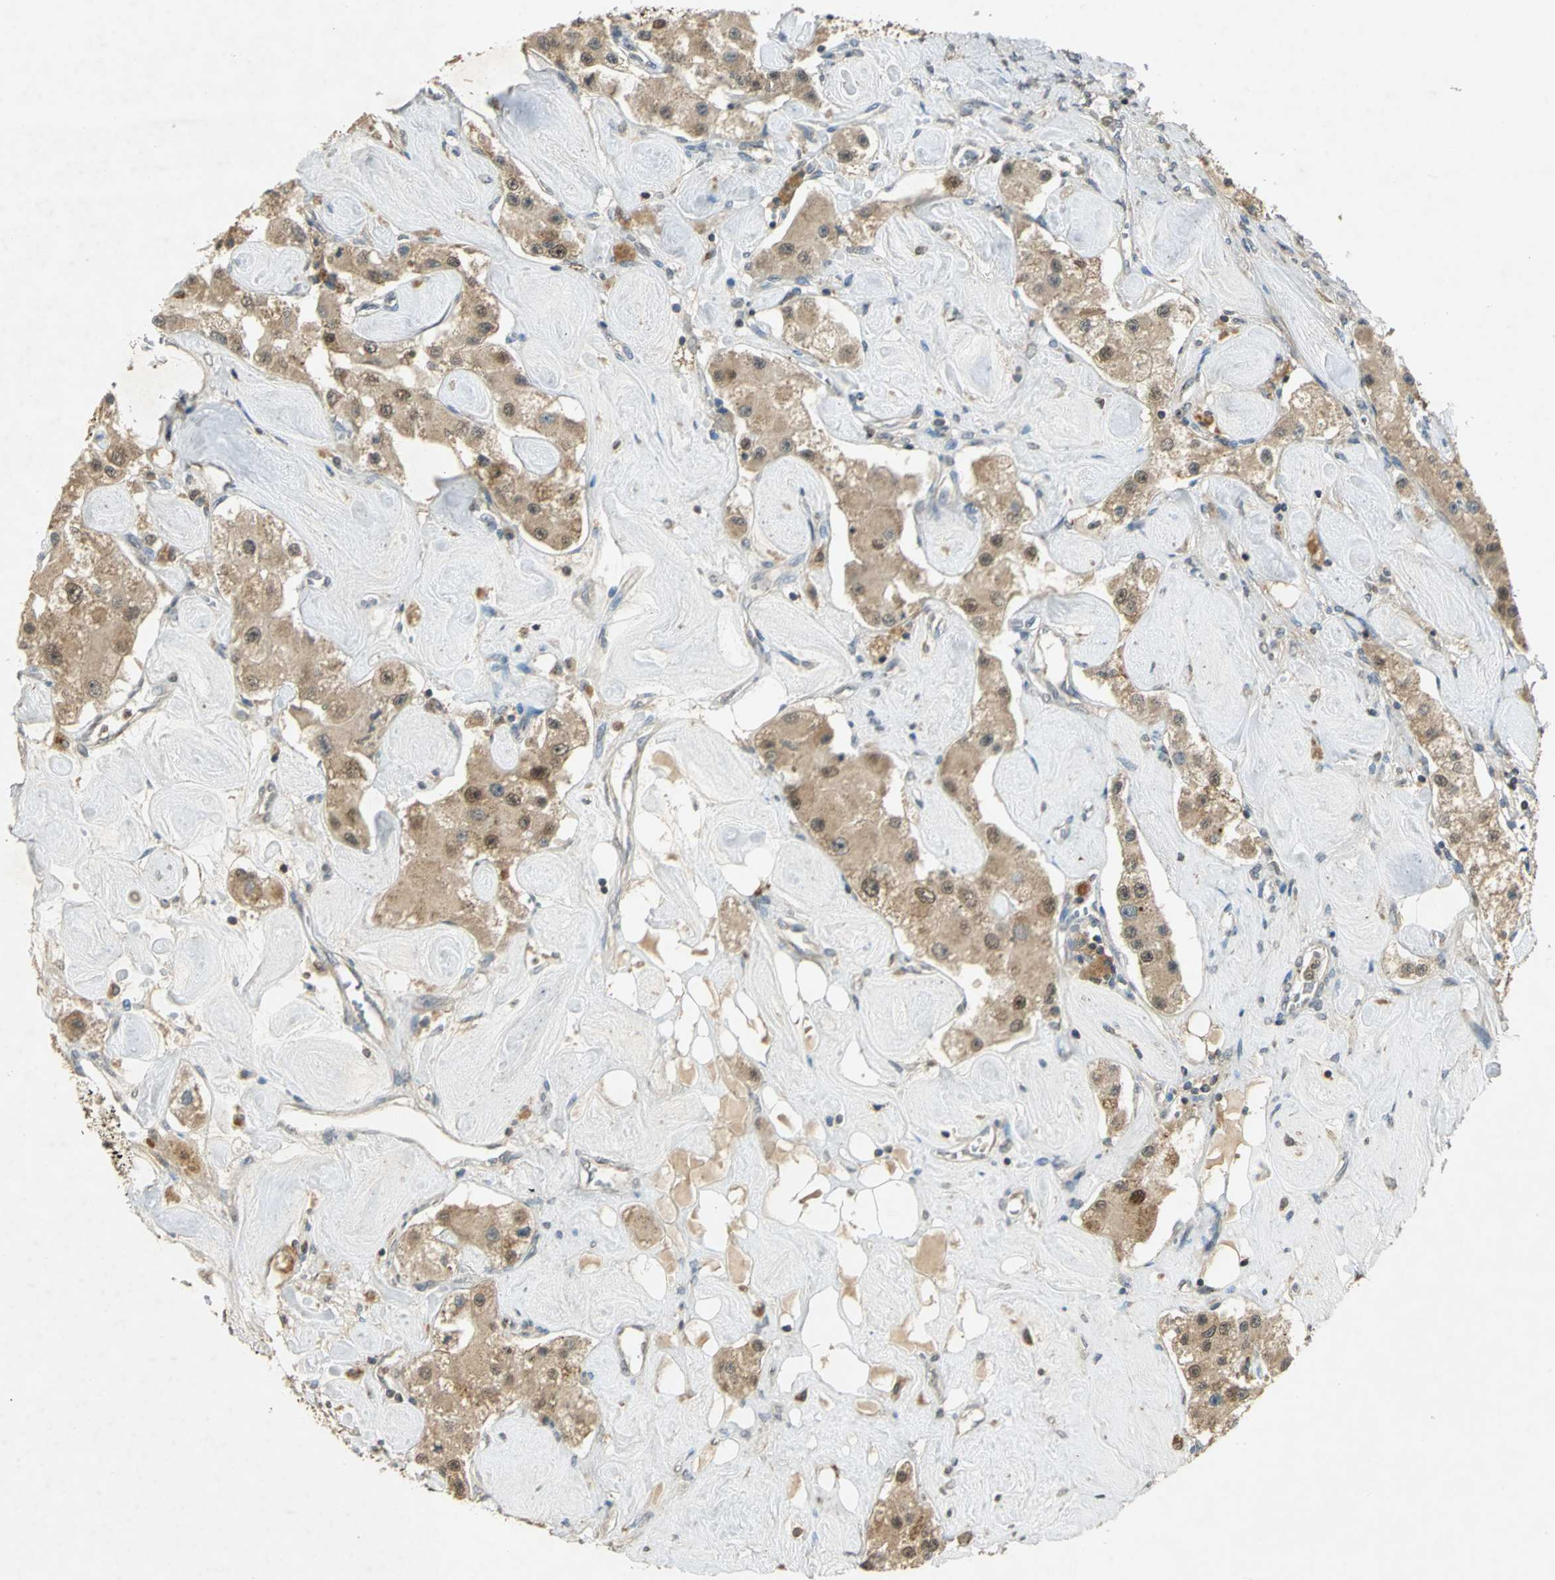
{"staining": {"intensity": "moderate", "quantity": ">75%", "location": "cytoplasmic/membranous,nuclear"}, "tissue": "carcinoid", "cell_type": "Tumor cells", "image_type": "cancer", "snomed": [{"axis": "morphology", "description": "Carcinoid, malignant, NOS"}, {"axis": "topography", "description": "Pancreas"}], "caption": "Immunohistochemistry (IHC) (DAB) staining of carcinoid exhibits moderate cytoplasmic/membranous and nuclear protein expression in approximately >75% of tumor cells.", "gene": "BIRC2", "patient": {"sex": "male", "age": 41}}